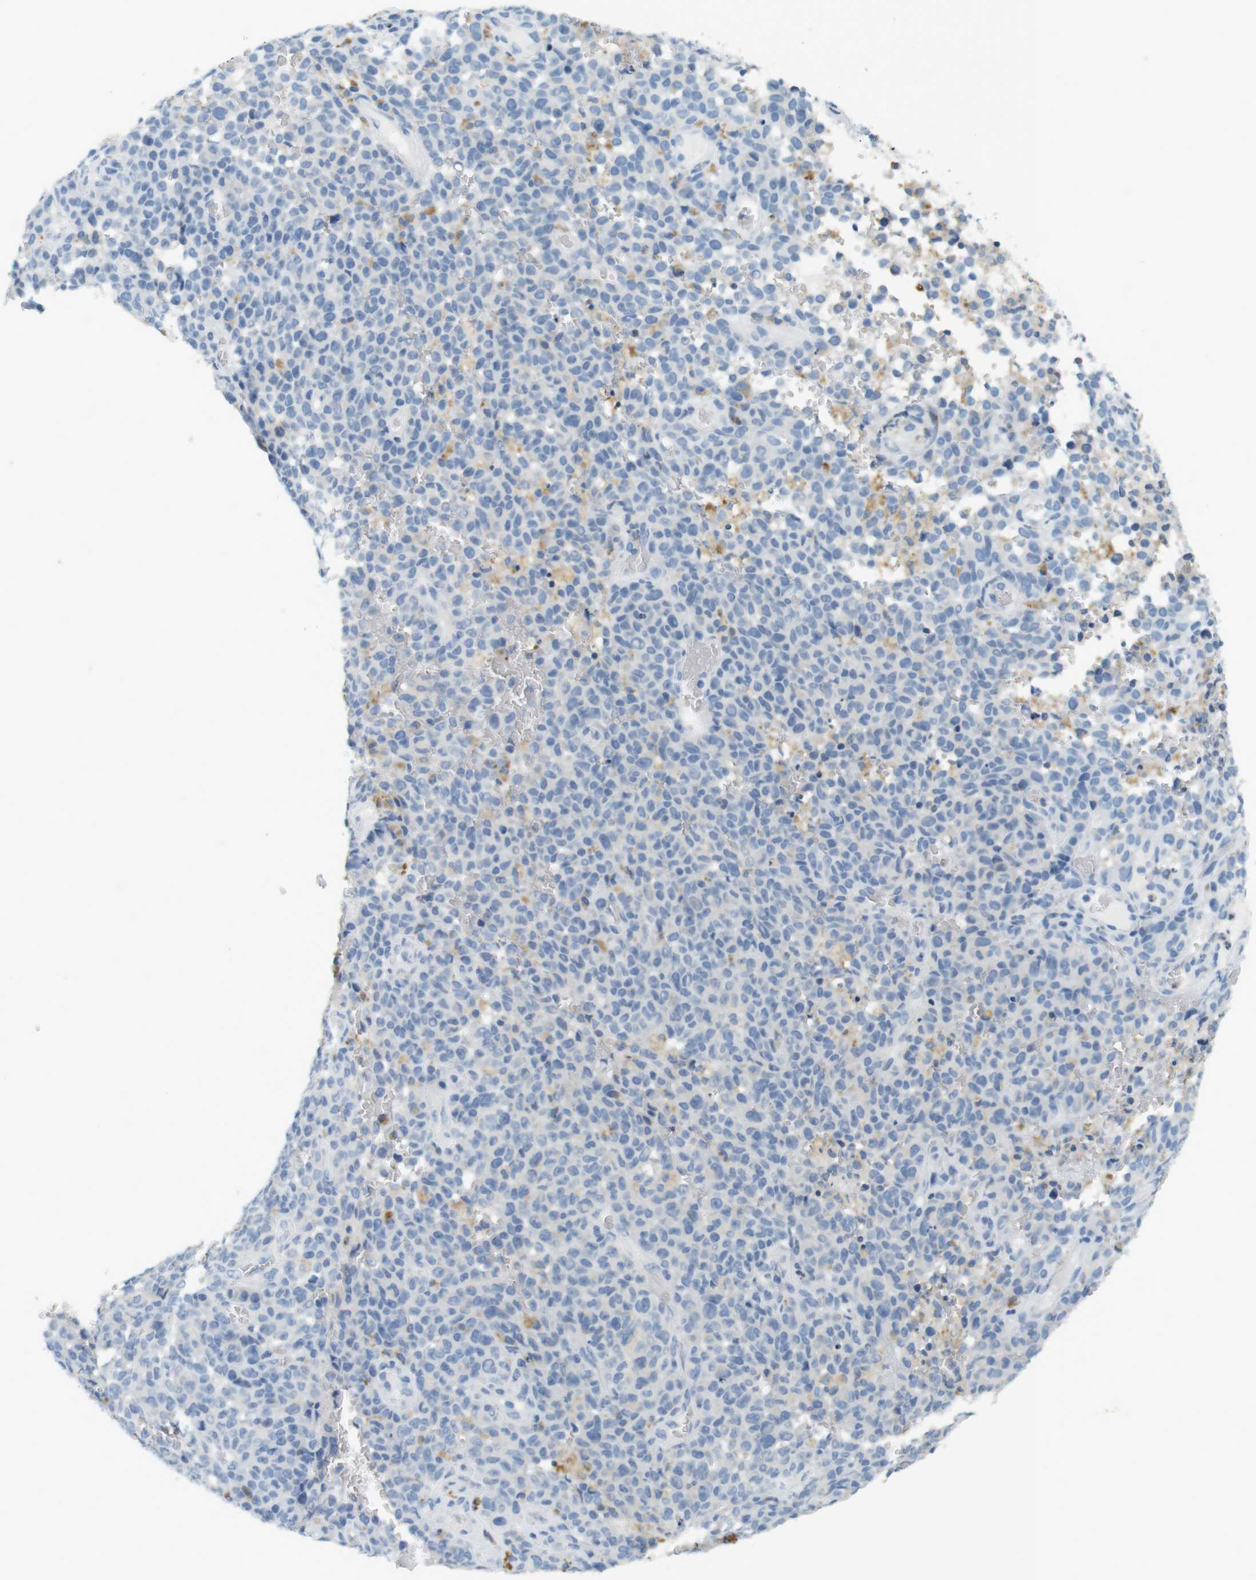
{"staining": {"intensity": "negative", "quantity": "none", "location": "none"}, "tissue": "melanoma", "cell_type": "Tumor cells", "image_type": "cancer", "snomed": [{"axis": "morphology", "description": "Malignant melanoma, NOS"}, {"axis": "topography", "description": "Skin"}], "caption": "IHC of human malignant melanoma shows no expression in tumor cells.", "gene": "LRRK2", "patient": {"sex": "female", "age": 82}}